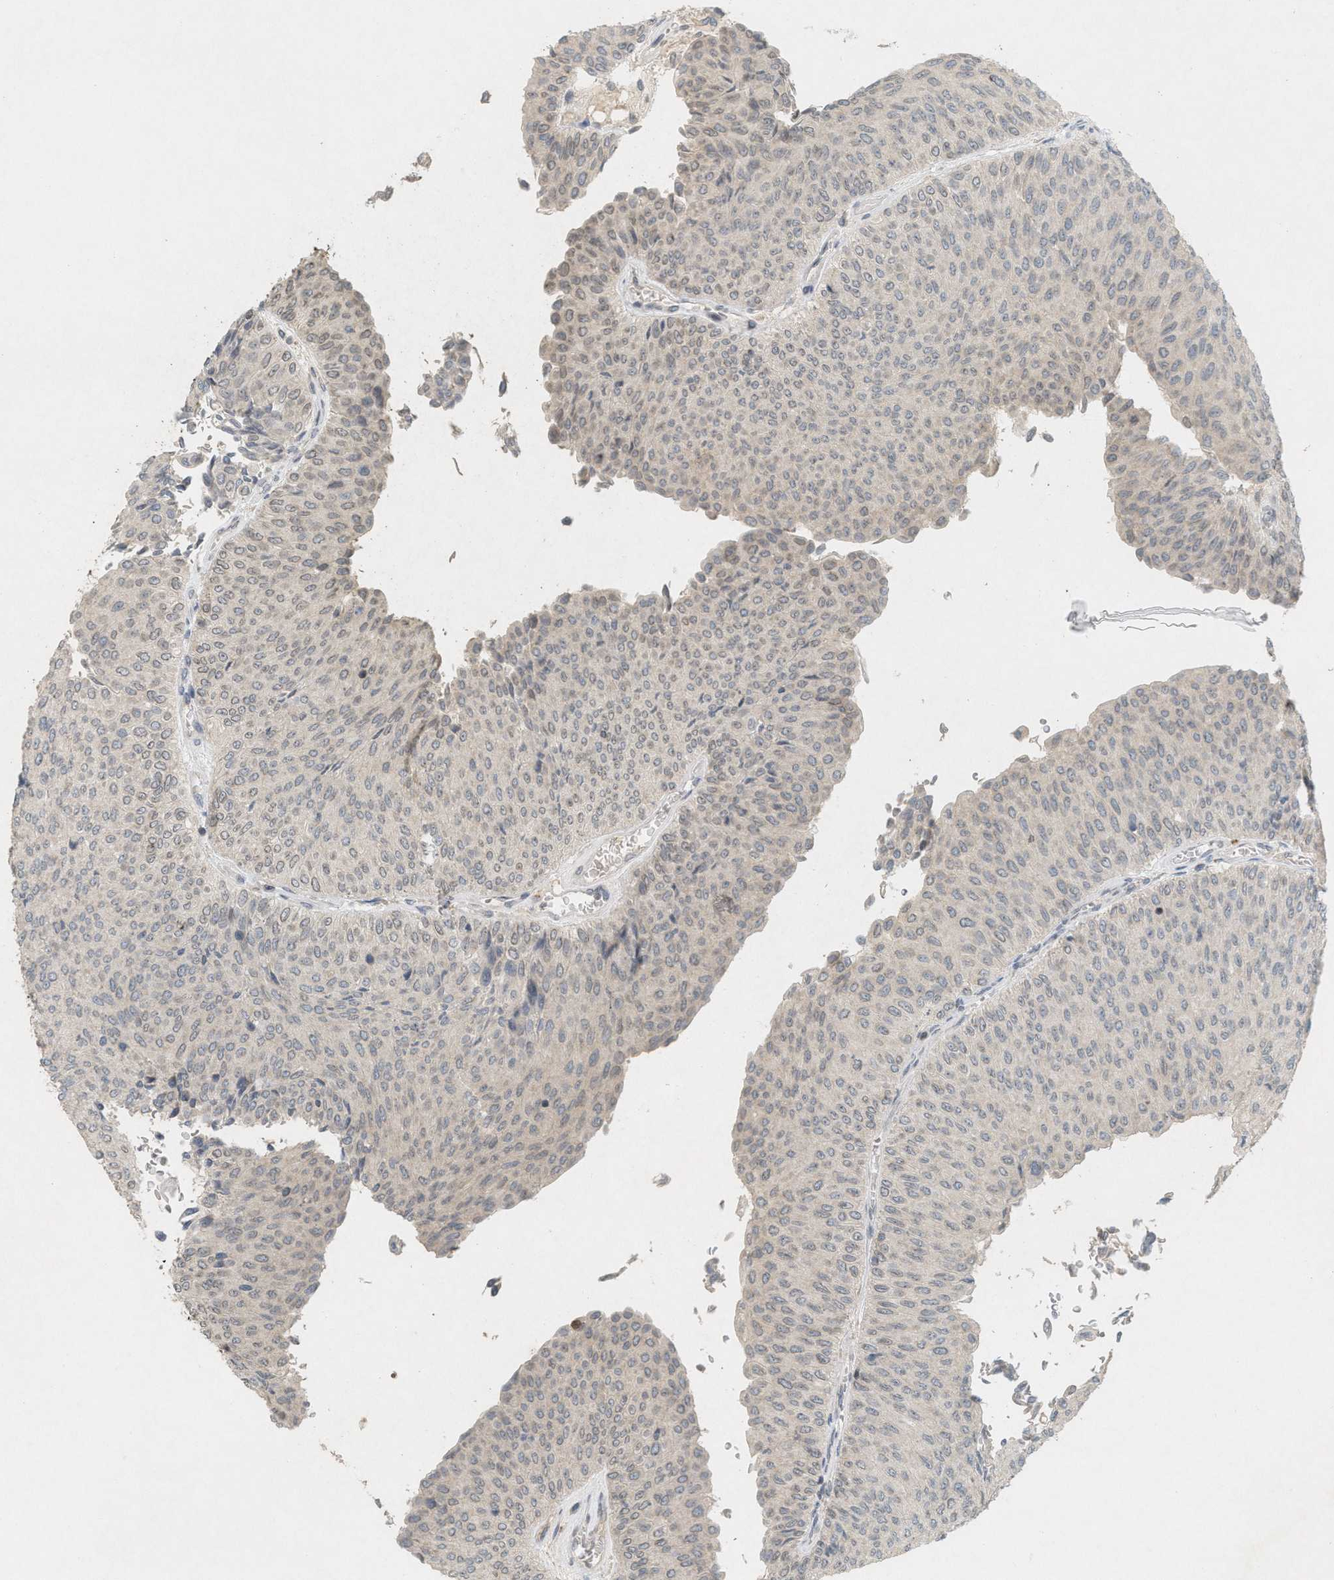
{"staining": {"intensity": "weak", "quantity": "<25%", "location": "cytoplasmic/membranous,nuclear"}, "tissue": "urothelial cancer", "cell_type": "Tumor cells", "image_type": "cancer", "snomed": [{"axis": "morphology", "description": "Urothelial carcinoma, Low grade"}, {"axis": "topography", "description": "Urinary bladder"}], "caption": "This is an IHC micrograph of human urothelial cancer. There is no staining in tumor cells.", "gene": "ABHD6", "patient": {"sex": "male", "age": 78}}